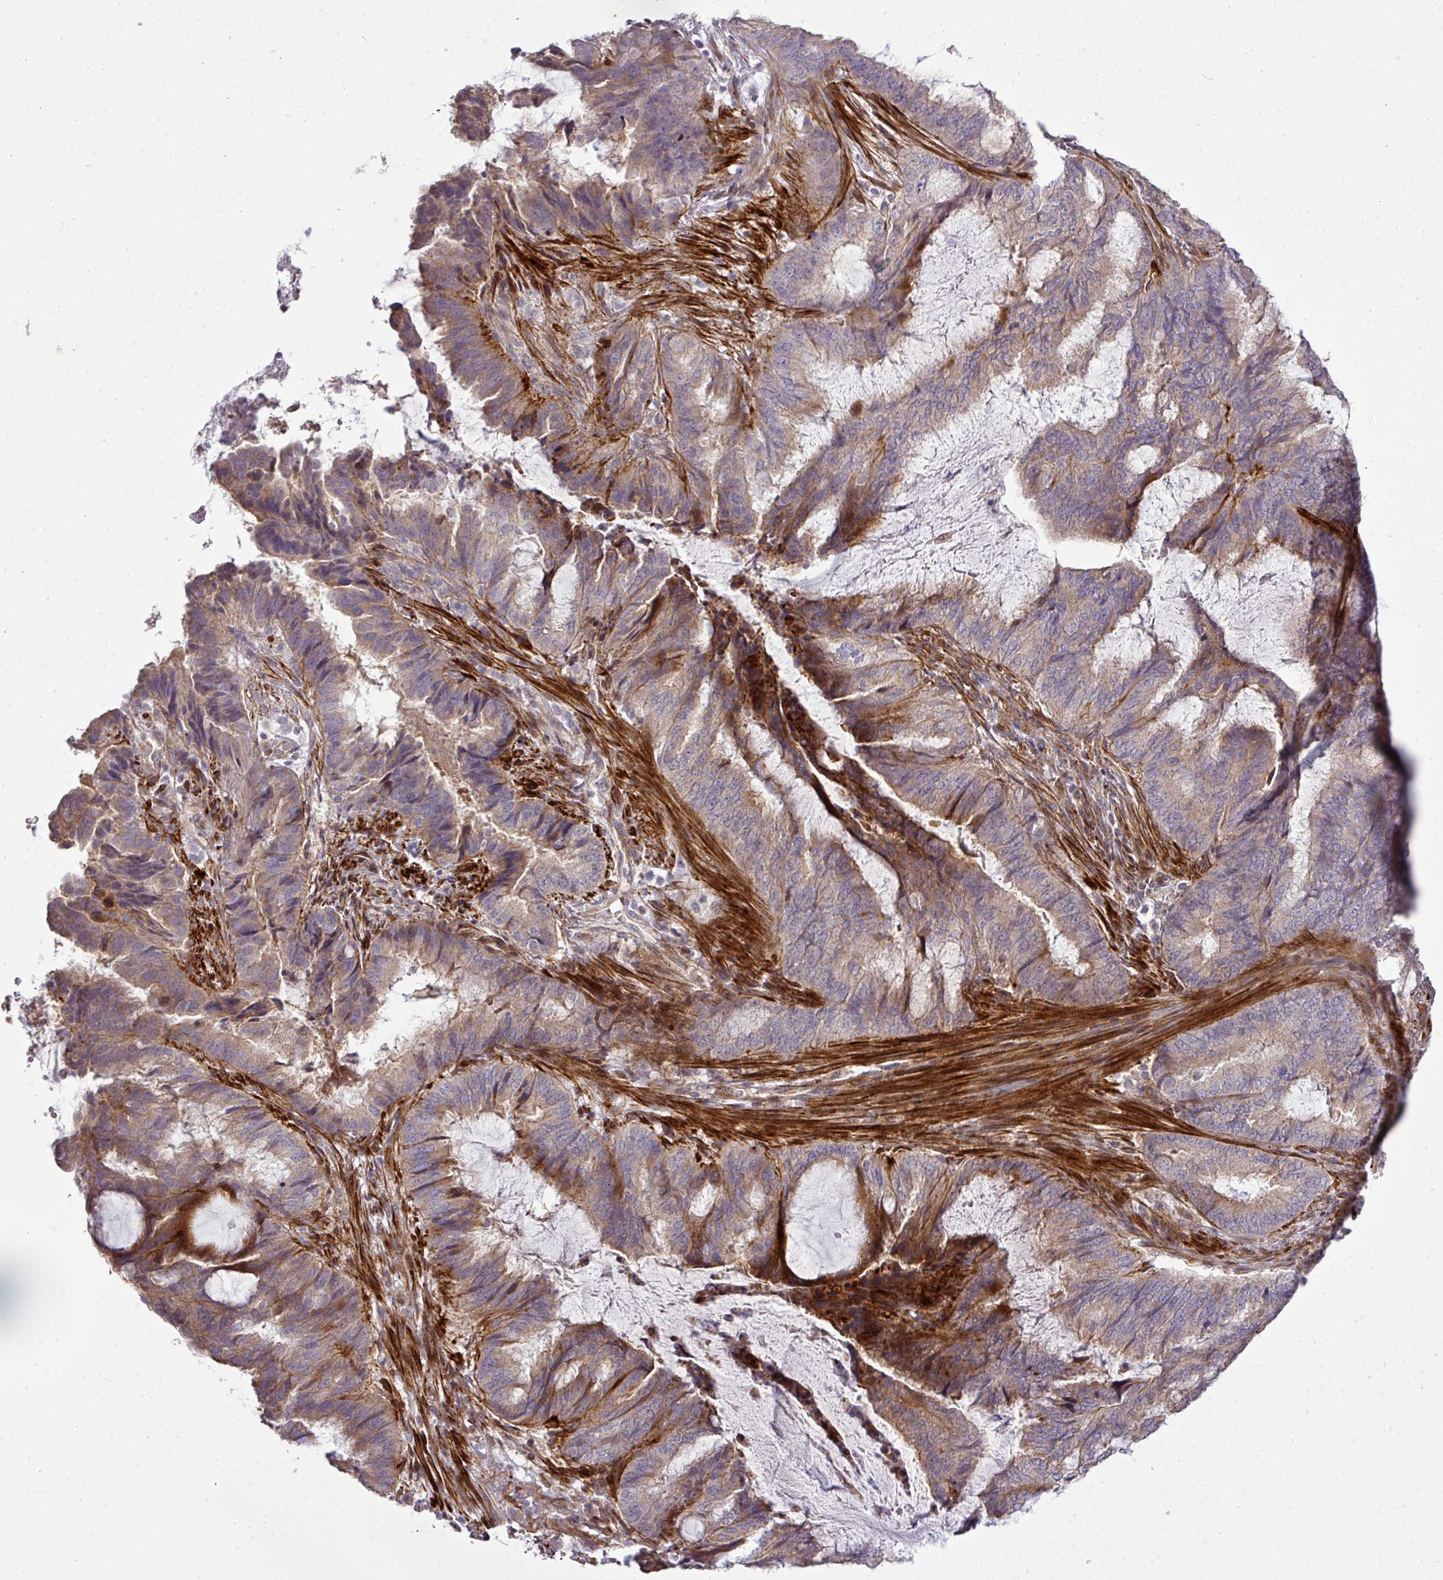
{"staining": {"intensity": "moderate", "quantity": "25%-75%", "location": "cytoplasmic/membranous"}, "tissue": "endometrial cancer", "cell_type": "Tumor cells", "image_type": "cancer", "snomed": [{"axis": "morphology", "description": "Adenocarcinoma, NOS"}, {"axis": "topography", "description": "Endometrium"}], "caption": "This photomicrograph reveals endometrial cancer (adenocarcinoma) stained with immunohistochemistry (IHC) to label a protein in brown. The cytoplasmic/membranous of tumor cells show moderate positivity for the protein. Nuclei are counter-stained blue.", "gene": "TPRA1", "patient": {"sex": "female", "age": 51}}